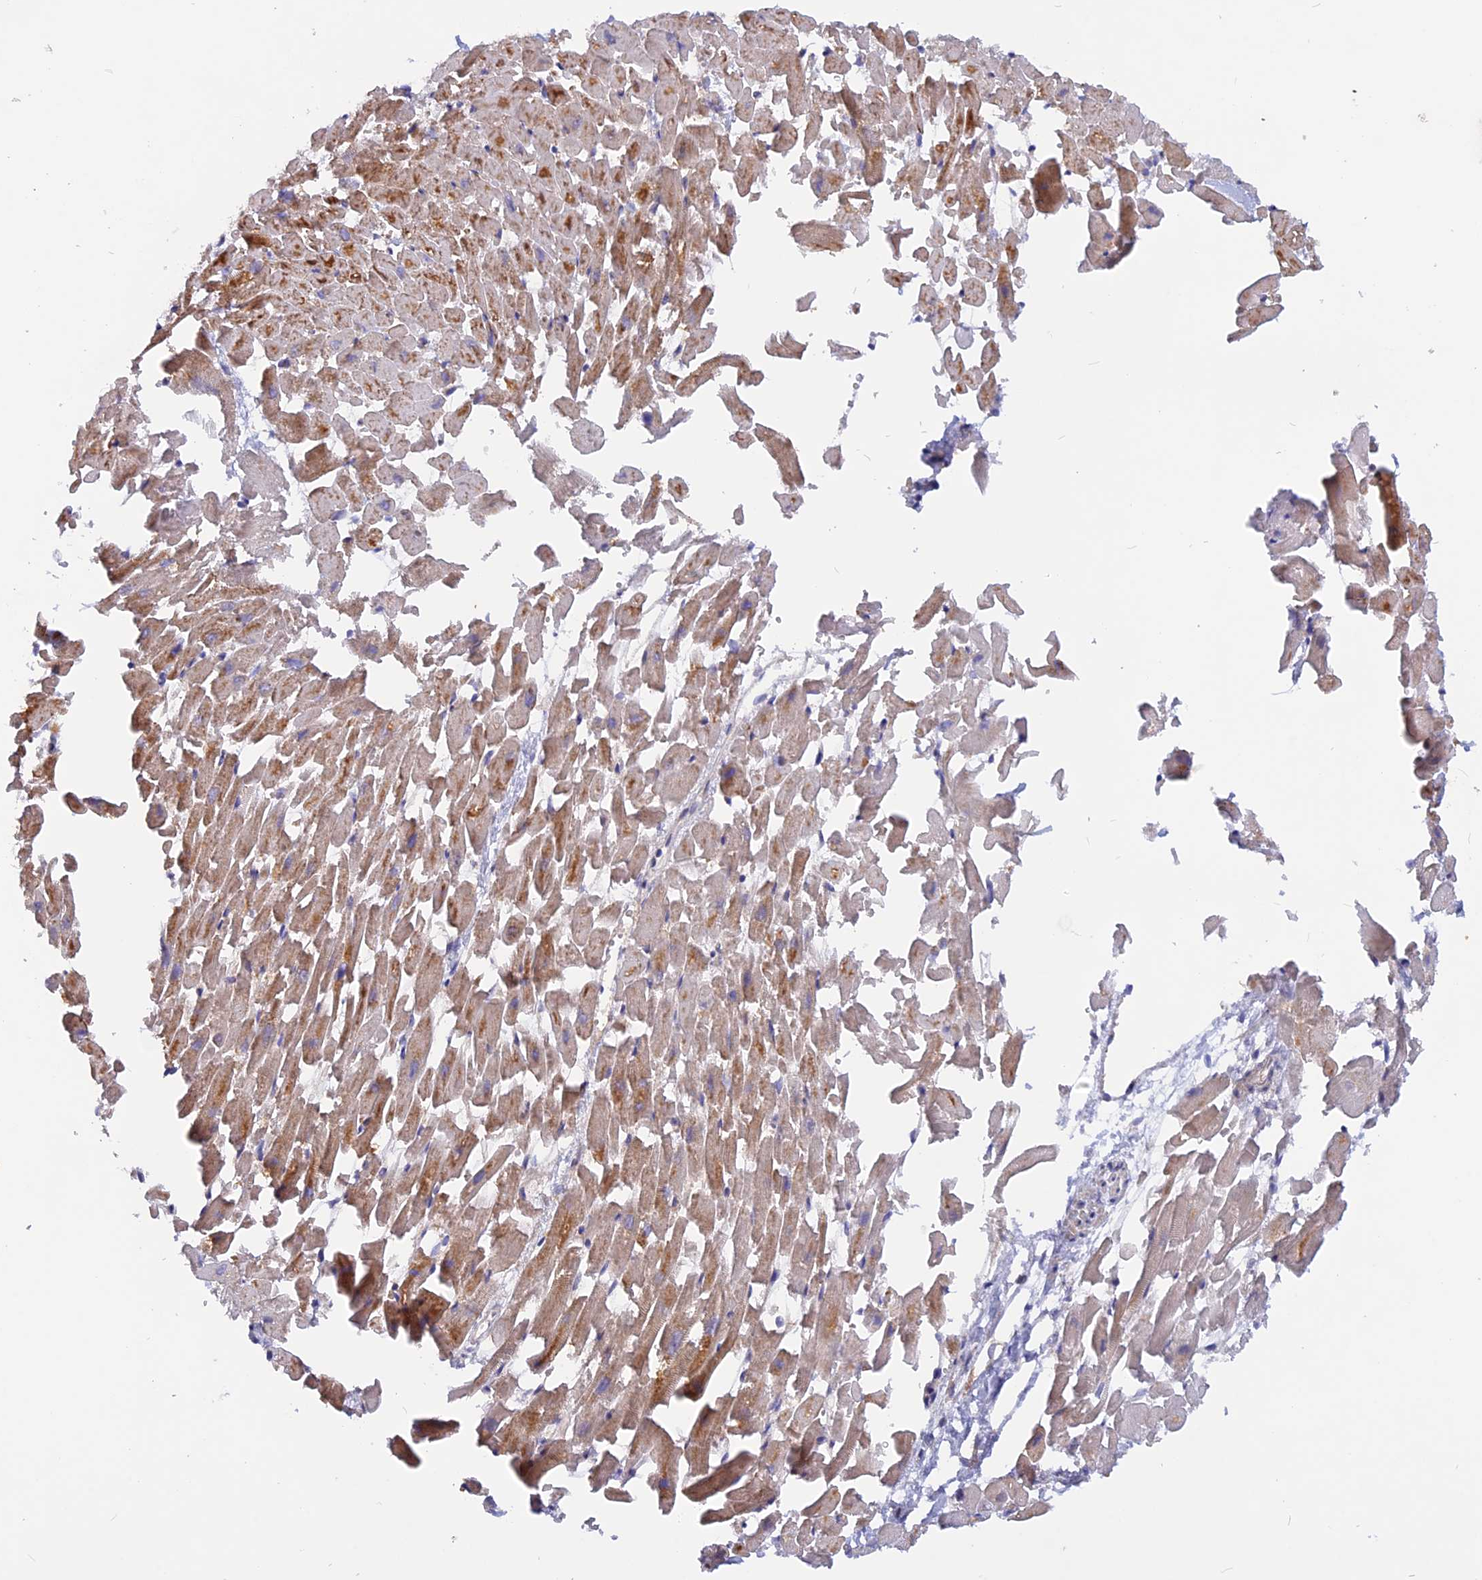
{"staining": {"intensity": "moderate", "quantity": ">75%", "location": "cytoplasmic/membranous"}, "tissue": "heart muscle", "cell_type": "Cardiomyocytes", "image_type": "normal", "snomed": [{"axis": "morphology", "description": "Normal tissue, NOS"}, {"axis": "topography", "description": "Heart"}], "caption": "DAB immunohistochemical staining of normal human heart muscle displays moderate cytoplasmic/membranous protein positivity in about >75% of cardiomyocytes. (IHC, brightfield microscopy, high magnification).", "gene": "HYCC1", "patient": {"sex": "female", "age": 64}}